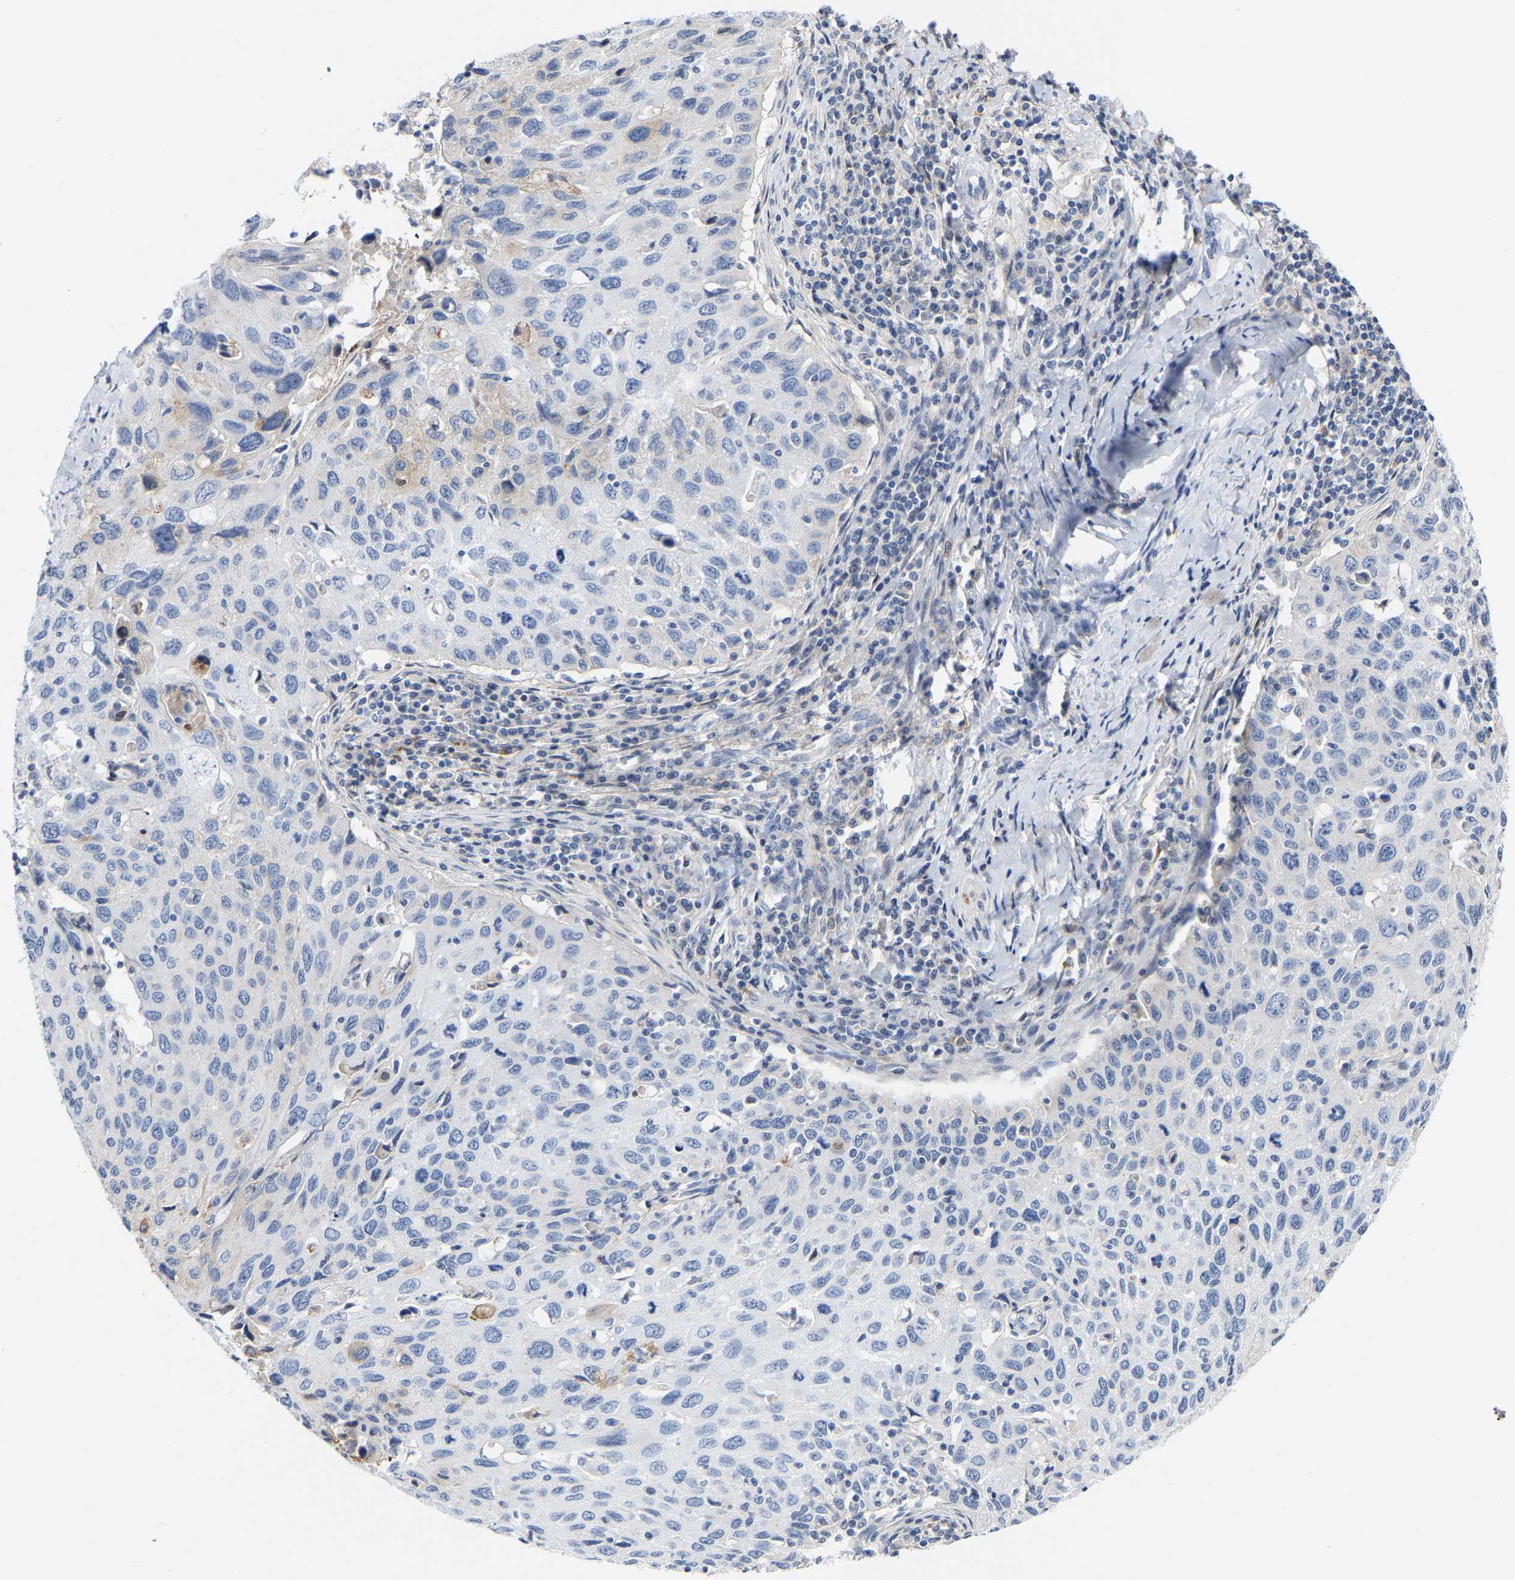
{"staining": {"intensity": "negative", "quantity": "none", "location": "none"}, "tissue": "cervical cancer", "cell_type": "Tumor cells", "image_type": "cancer", "snomed": [{"axis": "morphology", "description": "Squamous cell carcinoma, NOS"}, {"axis": "topography", "description": "Cervix"}], "caption": "This micrograph is of cervical squamous cell carcinoma stained with IHC to label a protein in brown with the nuclei are counter-stained blue. There is no expression in tumor cells. (DAB immunohistochemistry, high magnification).", "gene": "ABTB2", "patient": {"sex": "female", "age": 53}}